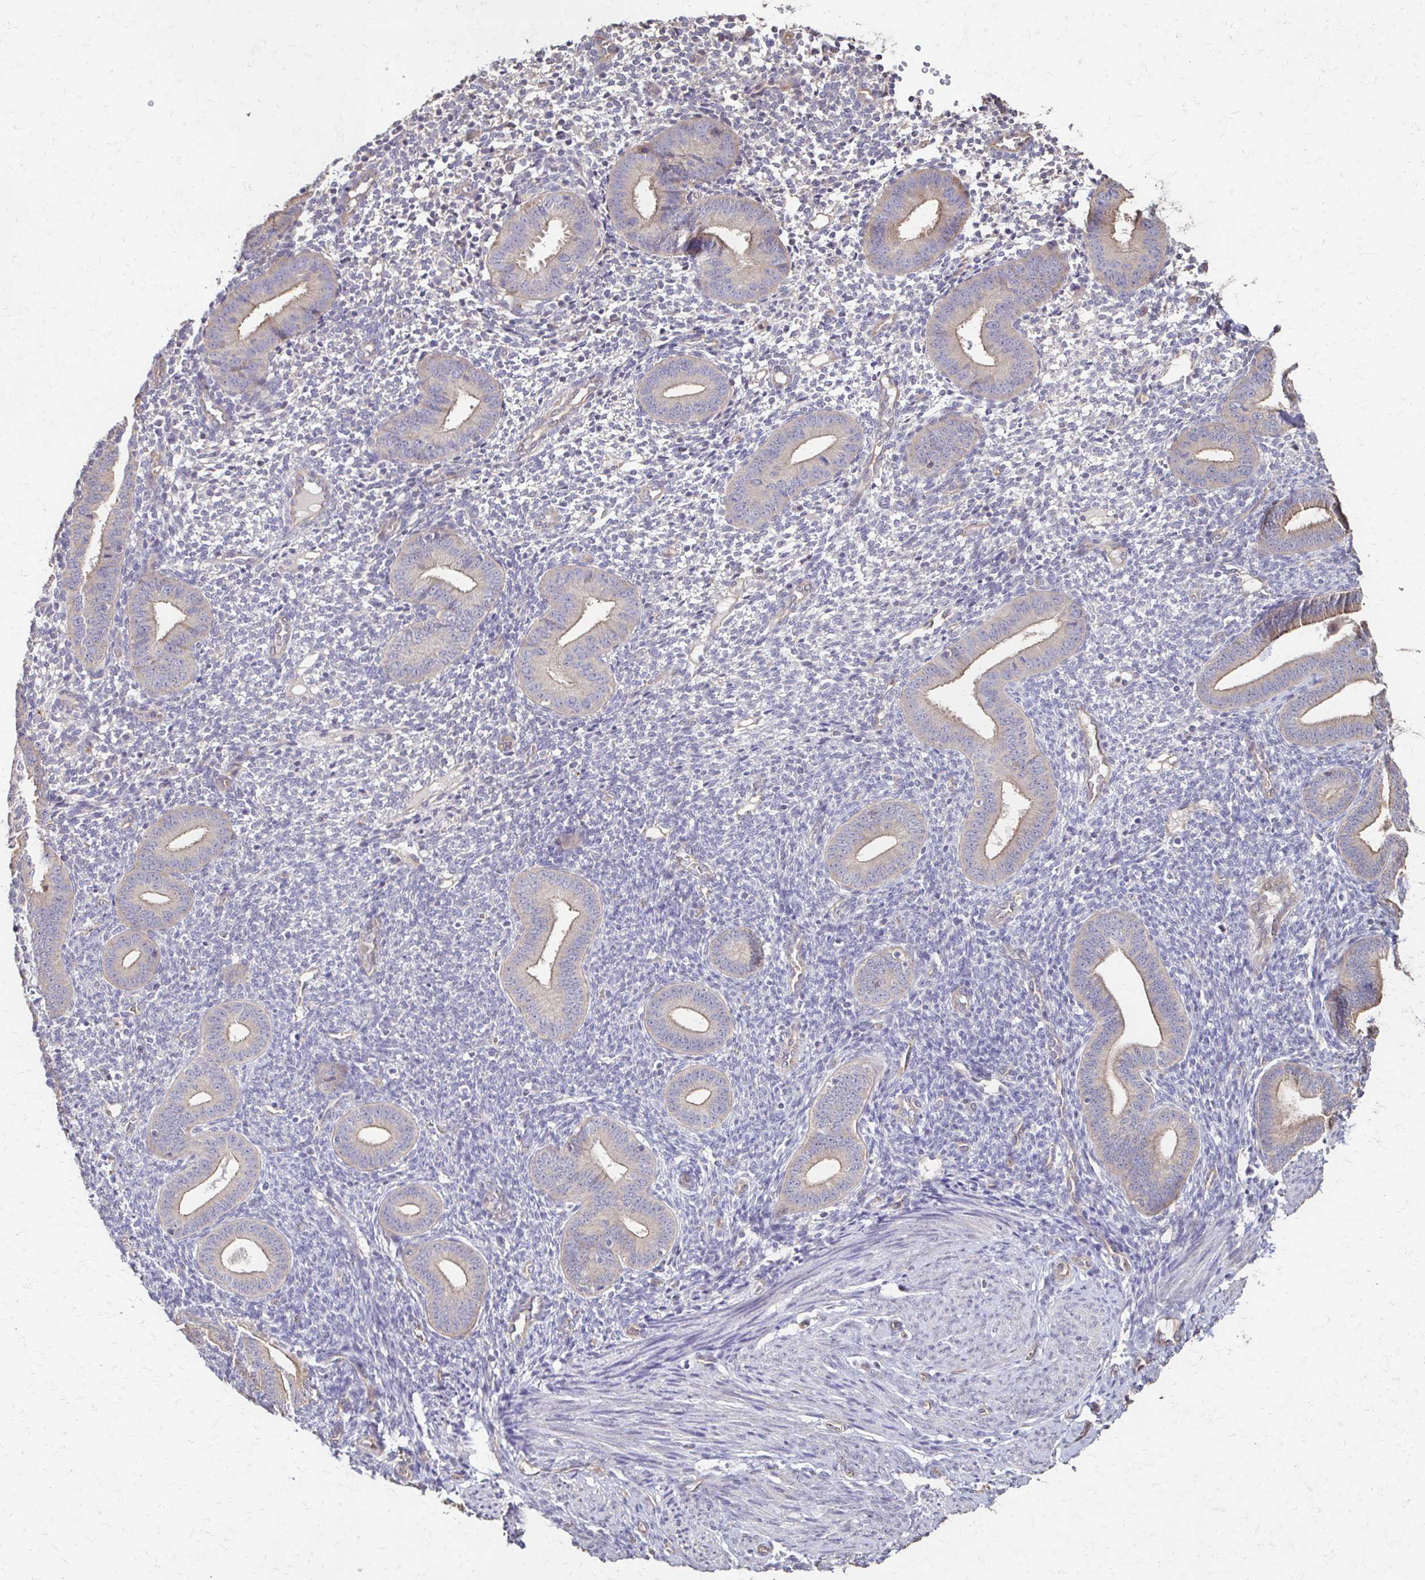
{"staining": {"intensity": "negative", "quantity": "none", "location": "none"}, "tissue": "endometrium", "cell_type": "Cells in endometrial stroma", "image_type": "normal", "snomed": [{"axis": "morphology", "description": "Normal tissue, NOS"}, {"axis": "topography", "description": "Endometrium"}], "caption": "A histopathology image of human endometrium is negative for staining in cells in endometrial stroma. (DAB IHC, high magnification).", "gene": "IL18BP", "patient": {"sex": "female", "age": 40}}